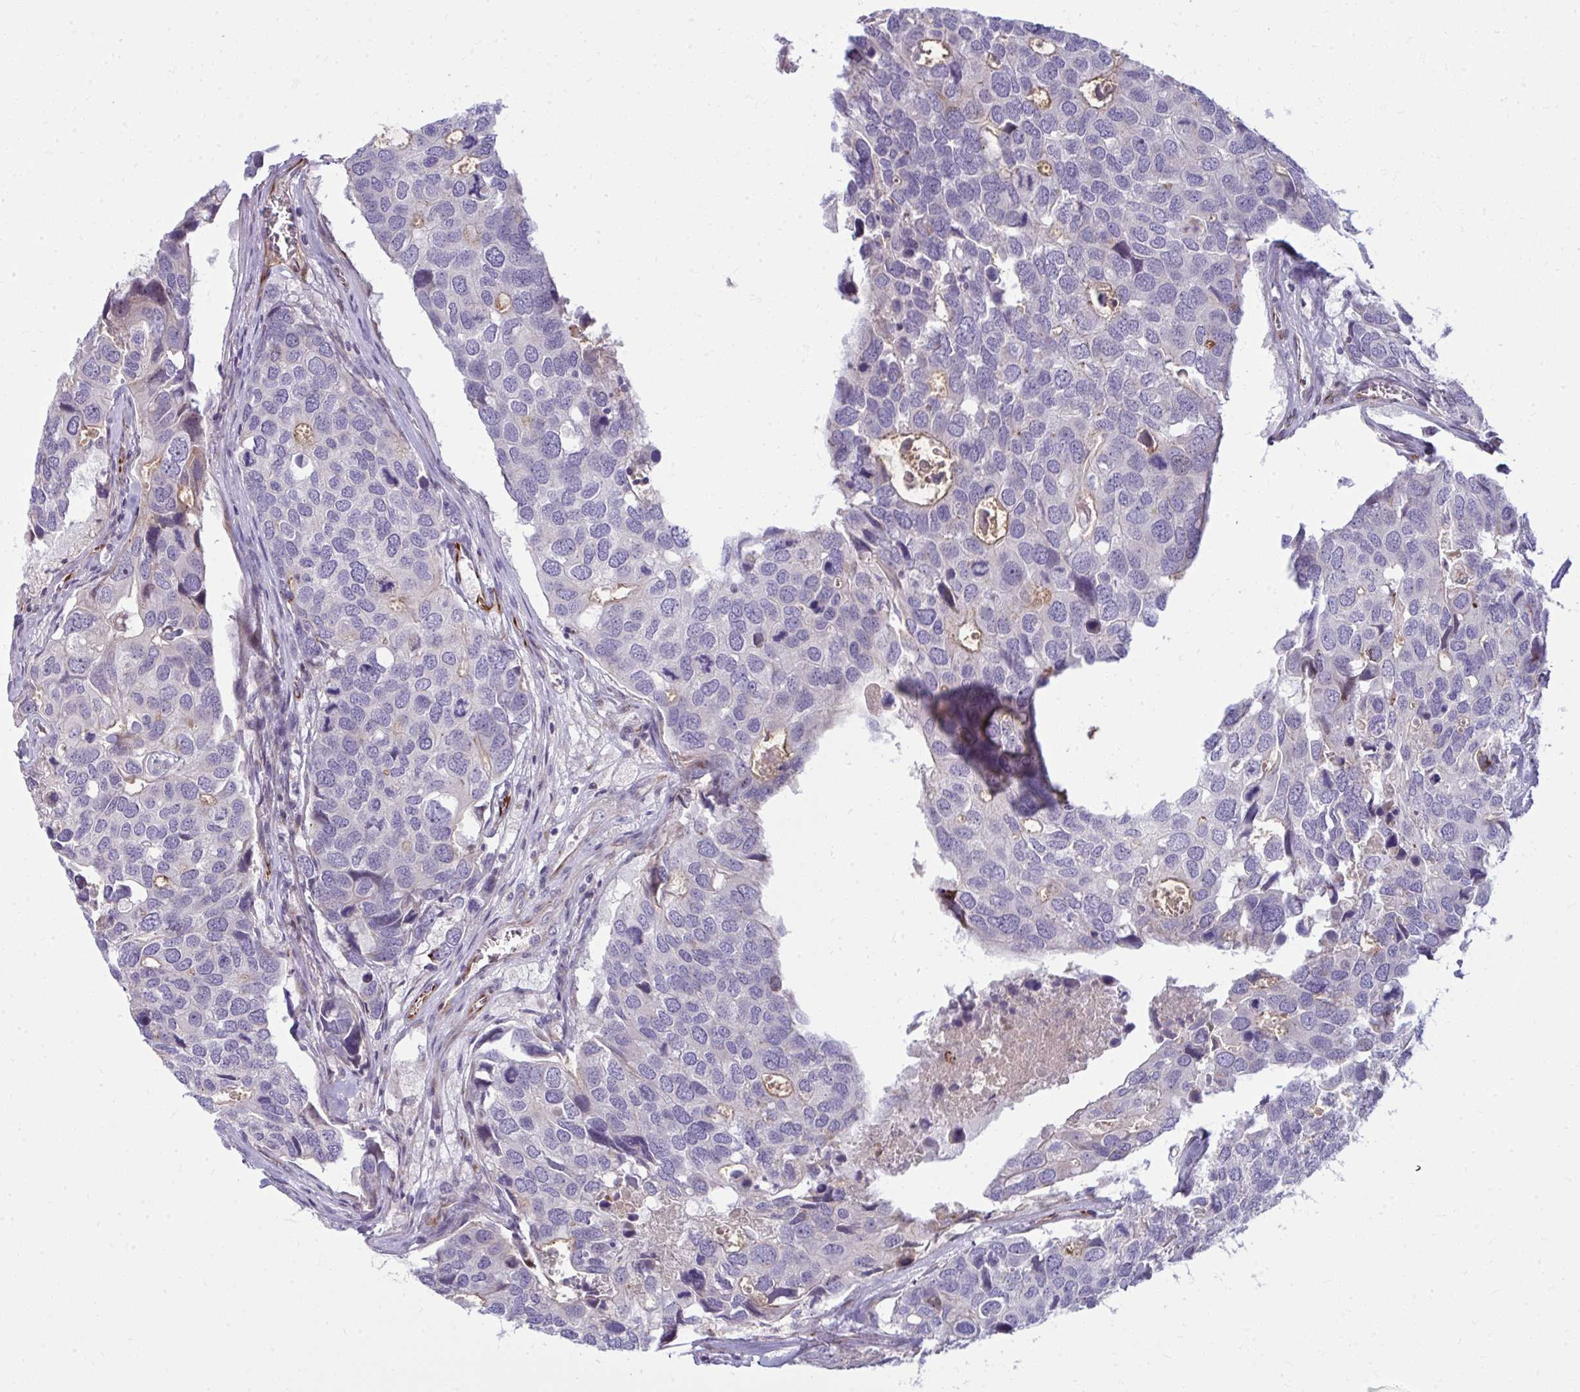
{"staining": {"intensity": "negative", "quantity": "none", "location": "none"}, "tissue": "breast cancer", "cell_type": "Tumor cells", "image_type": "cancer", "snomed": [{"axis": "morphology", "description": "Duct carcinoma"}, {"axis": "topography", "description": "Breast"}], "caption": "Tumor cells are negative for protein expression in human breast cancer (infiltrating ductal carcinoma).", "gene": "SLC14A1", "patient": {"sex": "female", "age": 83}}